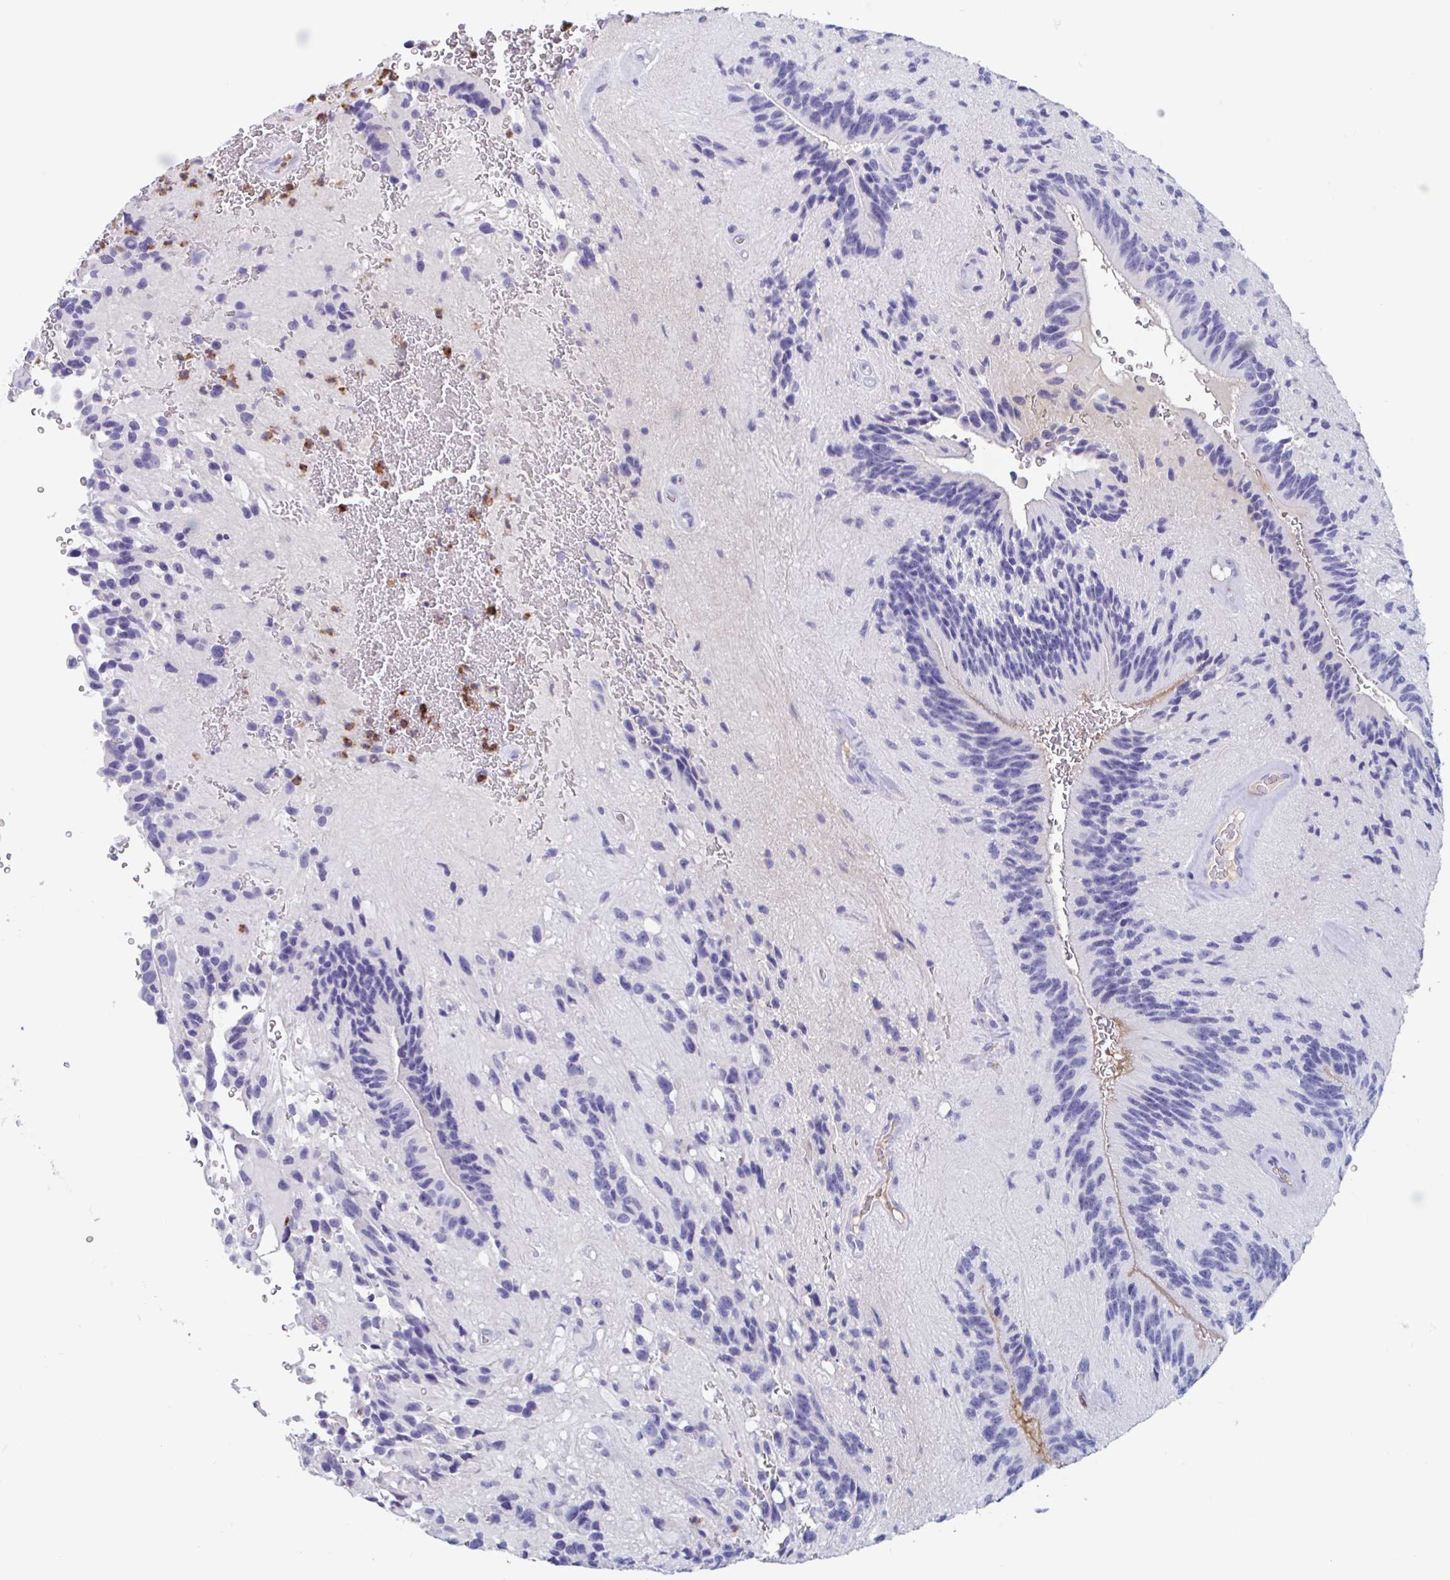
{"staining": {"intensity": "negative", "quantity": "none", "location": "none"}, "tissue": "glioma", "cell_type": "Tumor cells", "image_type": "cancer", "snomed": [{"axis": "morphology", "description": "Glioma, malignant, Low grade"}, {"axis": "topography", "description": "Brain"}], "caption": "The image displays no staining of tumor cells in glioma.", "gene": "ZNHIT2", "patient": {"sex": "male", "age": 31}}